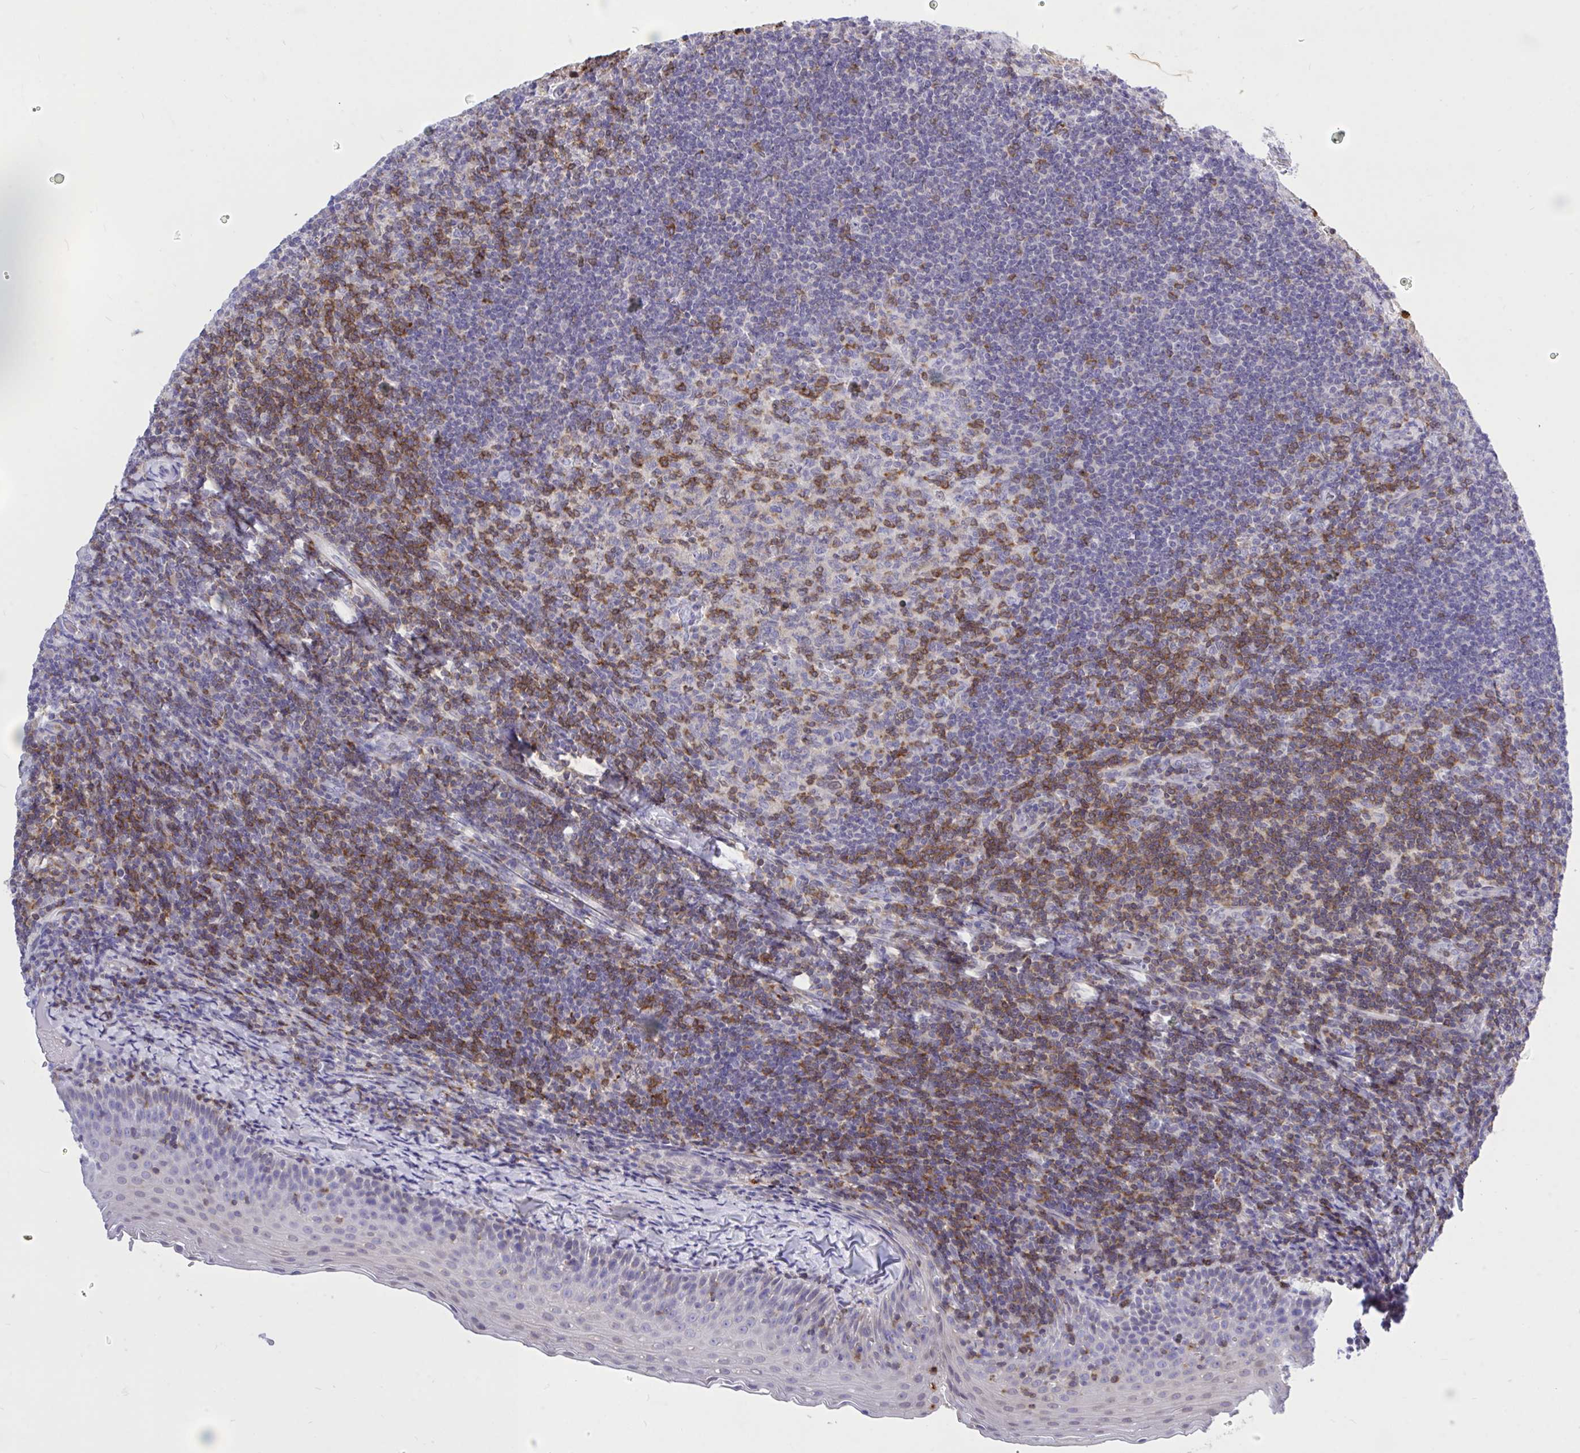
{"staining": {"intensity": "moderate", "quantity": "<25%", "location": "cytoplasmic/membranous"}, "tissue": "tonsil", "cell_type": "Germinal center cells", "image_type": "normal", "snomed": [{"axis": "morphology", "description": "Normal tissue, NOS"}, {"axis": "topography", "description": "Tonsil"}], "caption": "An immunohistochemistry histopathology image of unremarkable tissue is shown. Protein staining in brown labels moderate cytoplasmic/membranous positivity in tonsil within germinal center cells.", "gene": "CXCL8", "patient": {"sex": "female", "age": 10}}